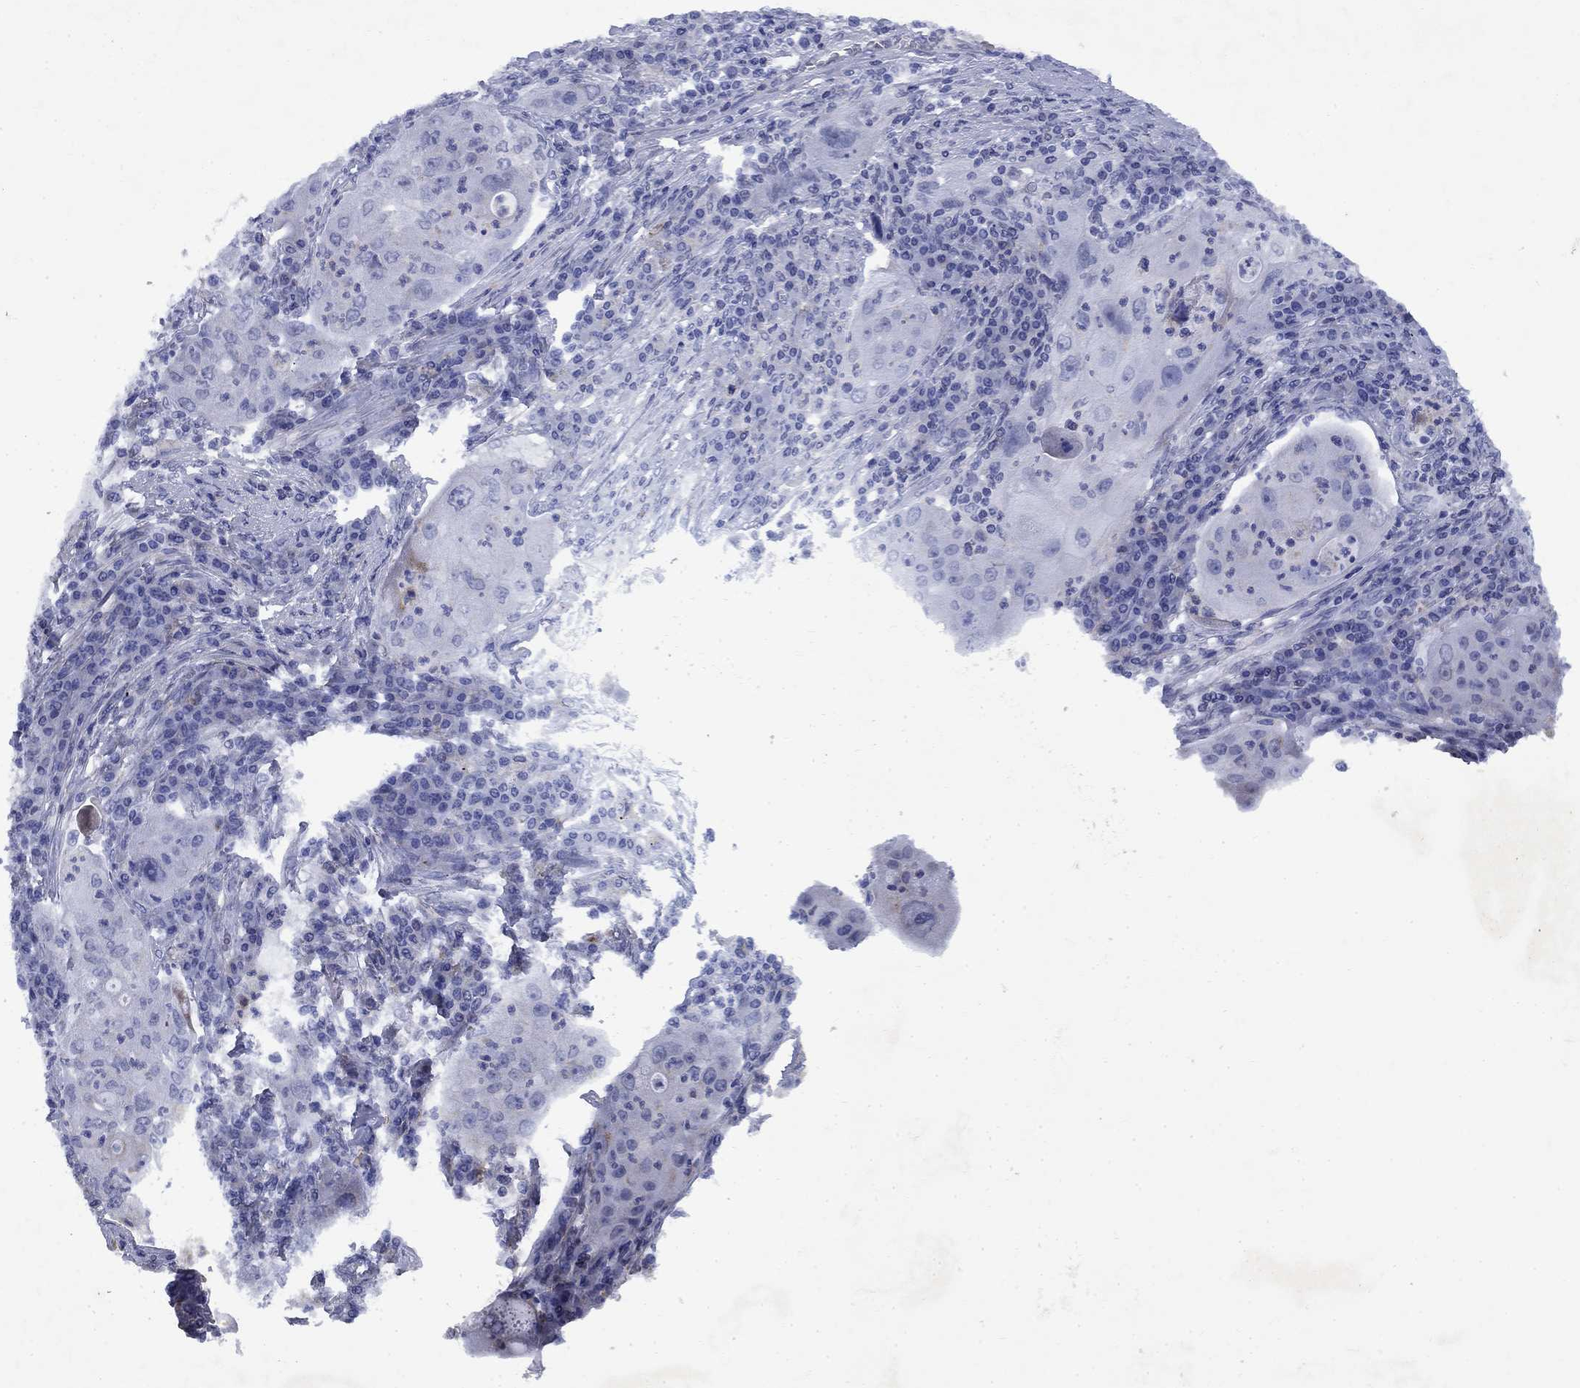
{"staining": {"intensity": "negative", "quantity": "none", "location": "none"}, "tissue": "lung cancer", "cell_type": "Tumor cells", "image_type": "cancer", "snomed": [{"axis": "morphology", "description": "Squamous cell carcinoma, NOS"}, {"axis": "topography", "description": "Lung"}], "caption": "A high-resolution histopathology image shows IHC staining of lung cancer, which exhibits no significant positivity in tumor cells.", "gene": "STAB2", "patient": {"sex": "female", "age": 59}}